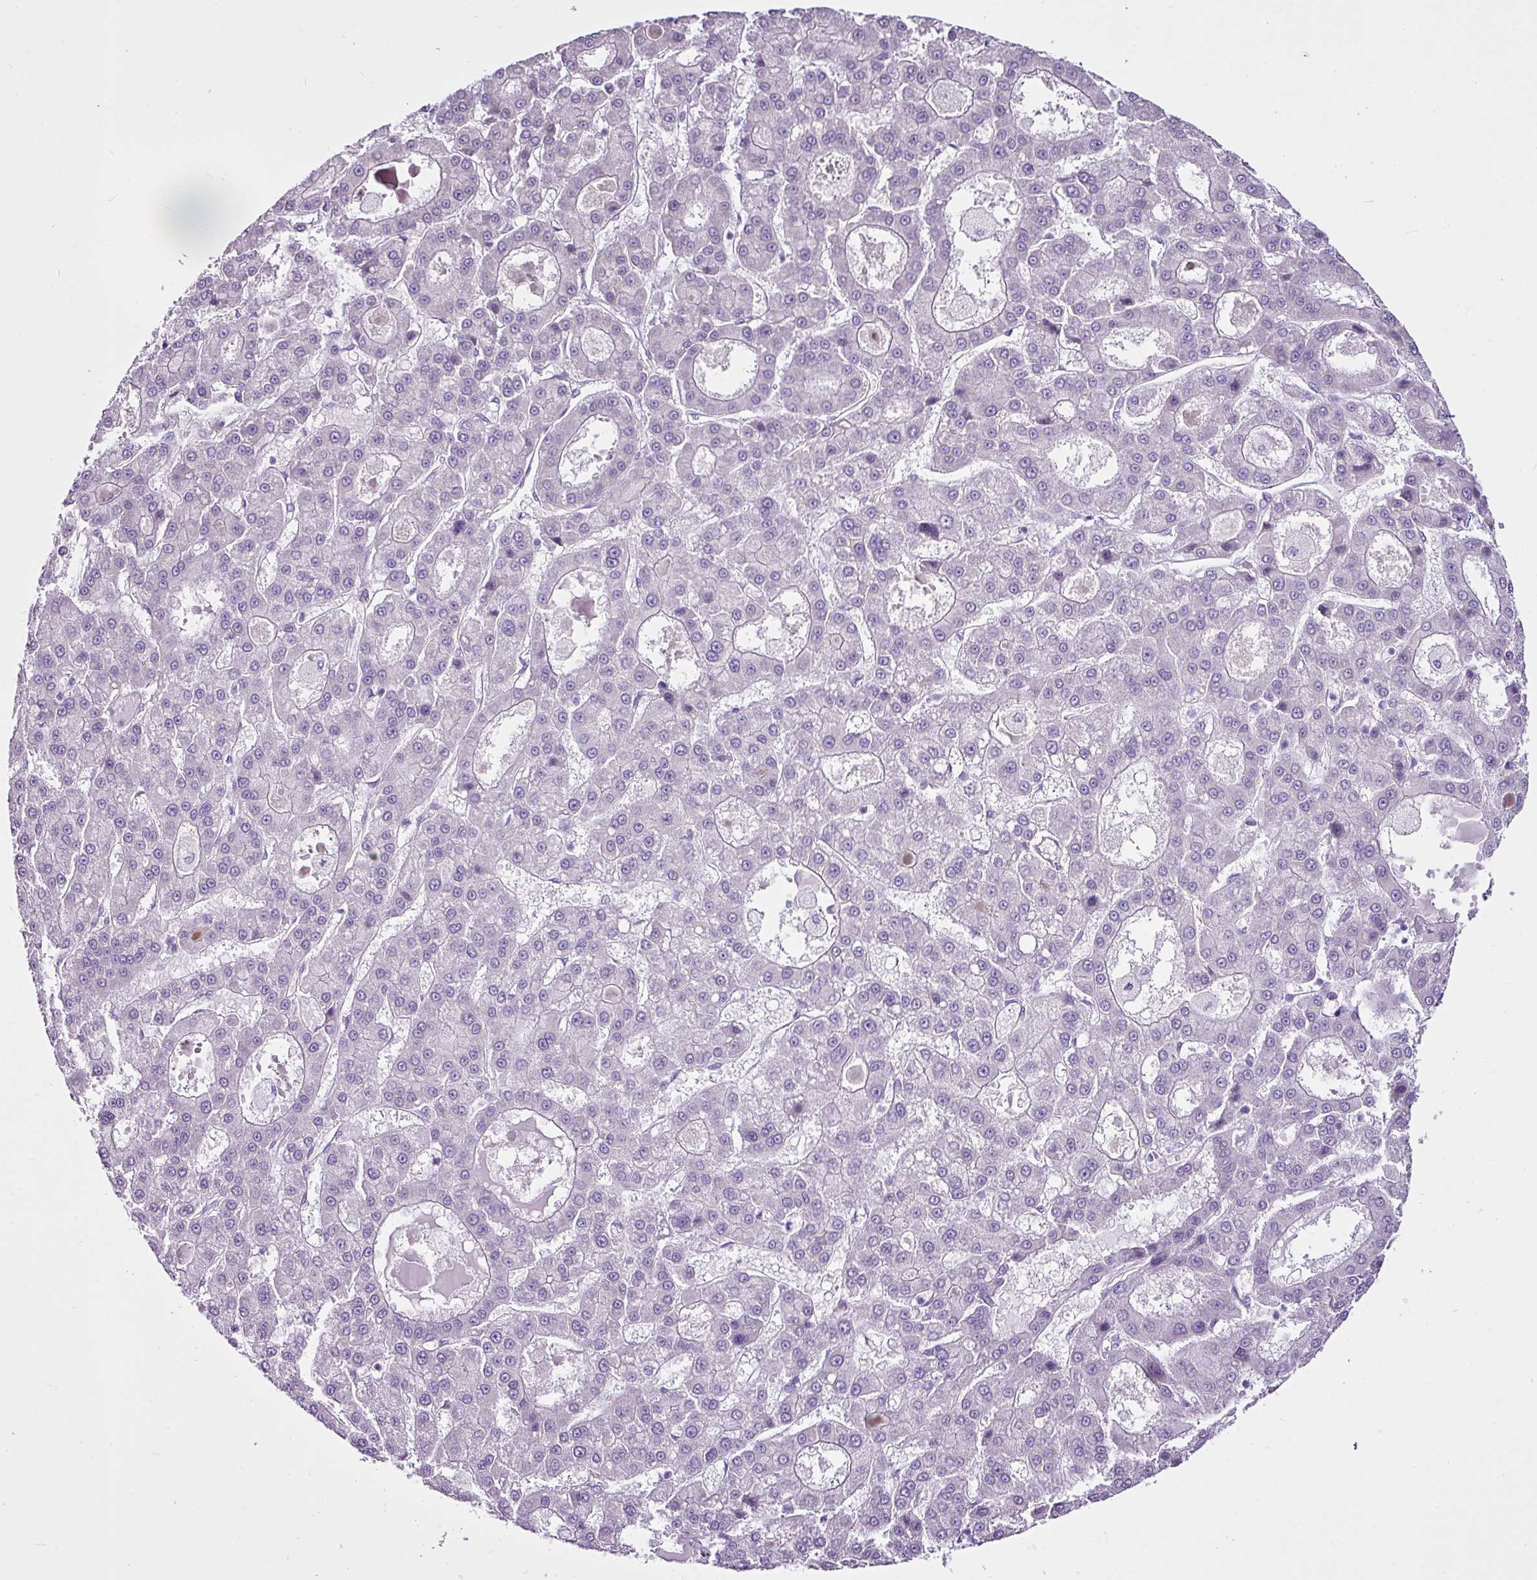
{"staining": {"intensity": "negative", "quantity": "none", "location": "none"}, "tissue": "liver cancer", "cell_type": "Tumor cells", "image_type": "cancer", "snomed": [{"axis": "morphology", "description": "Carcinoma, Hepatocellular, NOS"}, {"axis": "topography", "description": "Liver"}], "caption": "Tumor cells are negative for brown protein staining in hepatocellular carcinoma (liver).", "gene": "LILRB4", "patient": {"sex": "male", "age": 70}}